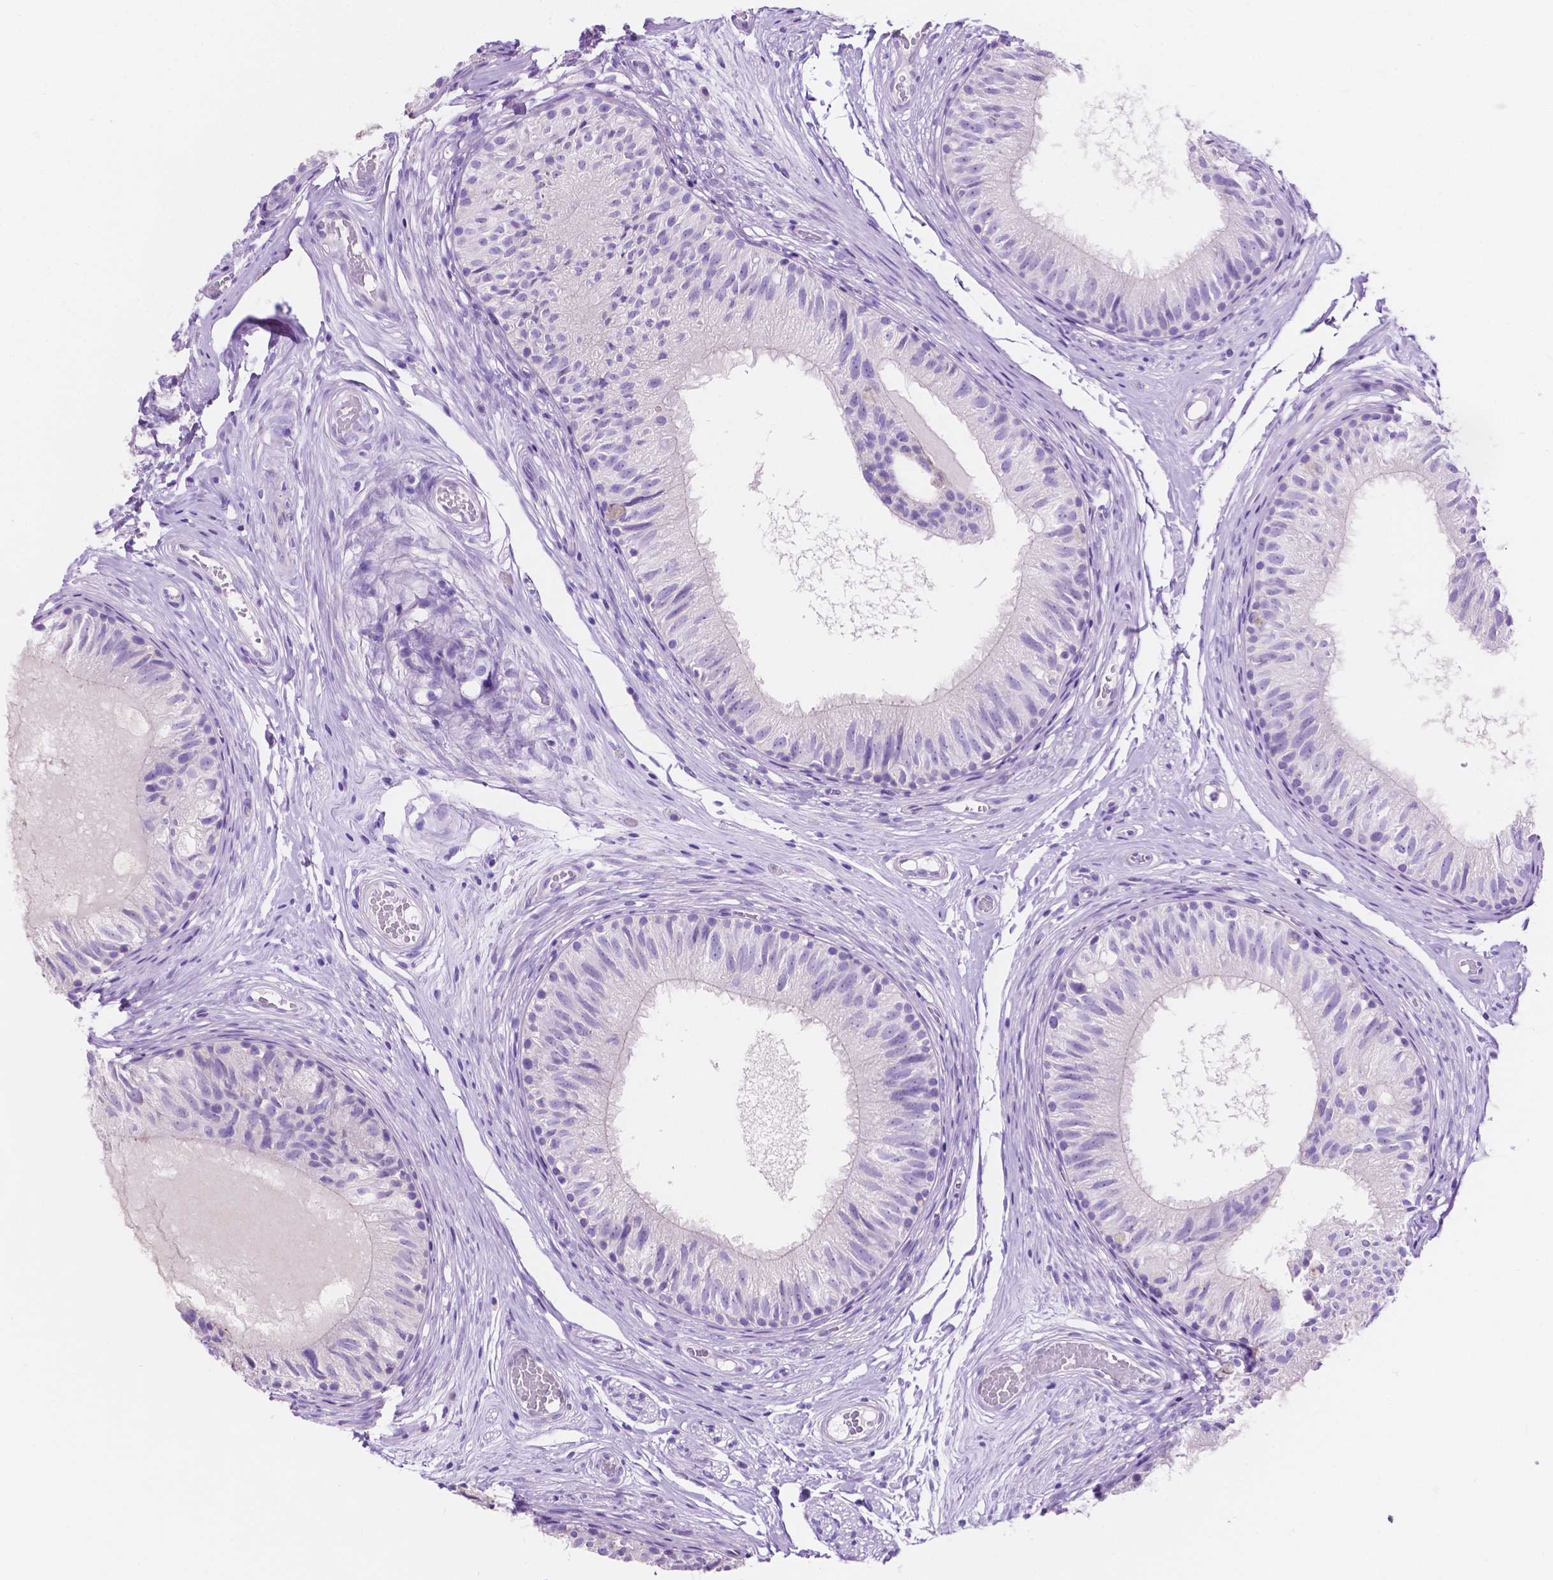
{"staining": {"intensity": "negative", "quantity": "none", "location": "none"}, "tissue": "epididymis", "cell_type": "Glandular cells", "image_type": "normal", "snomed": [{"axis": "morphology", "description": "Normal tissue, NOS"}, {"axis": "topography", "description": "Epididymis"}], "caption": "DAB immunohistochemical staining of normal epididymis shows no significant staining in glandular cells. Nuclei are stained in blue.", "gene": "IGFN1", "patient": {"sex": "male", "age": 29}}